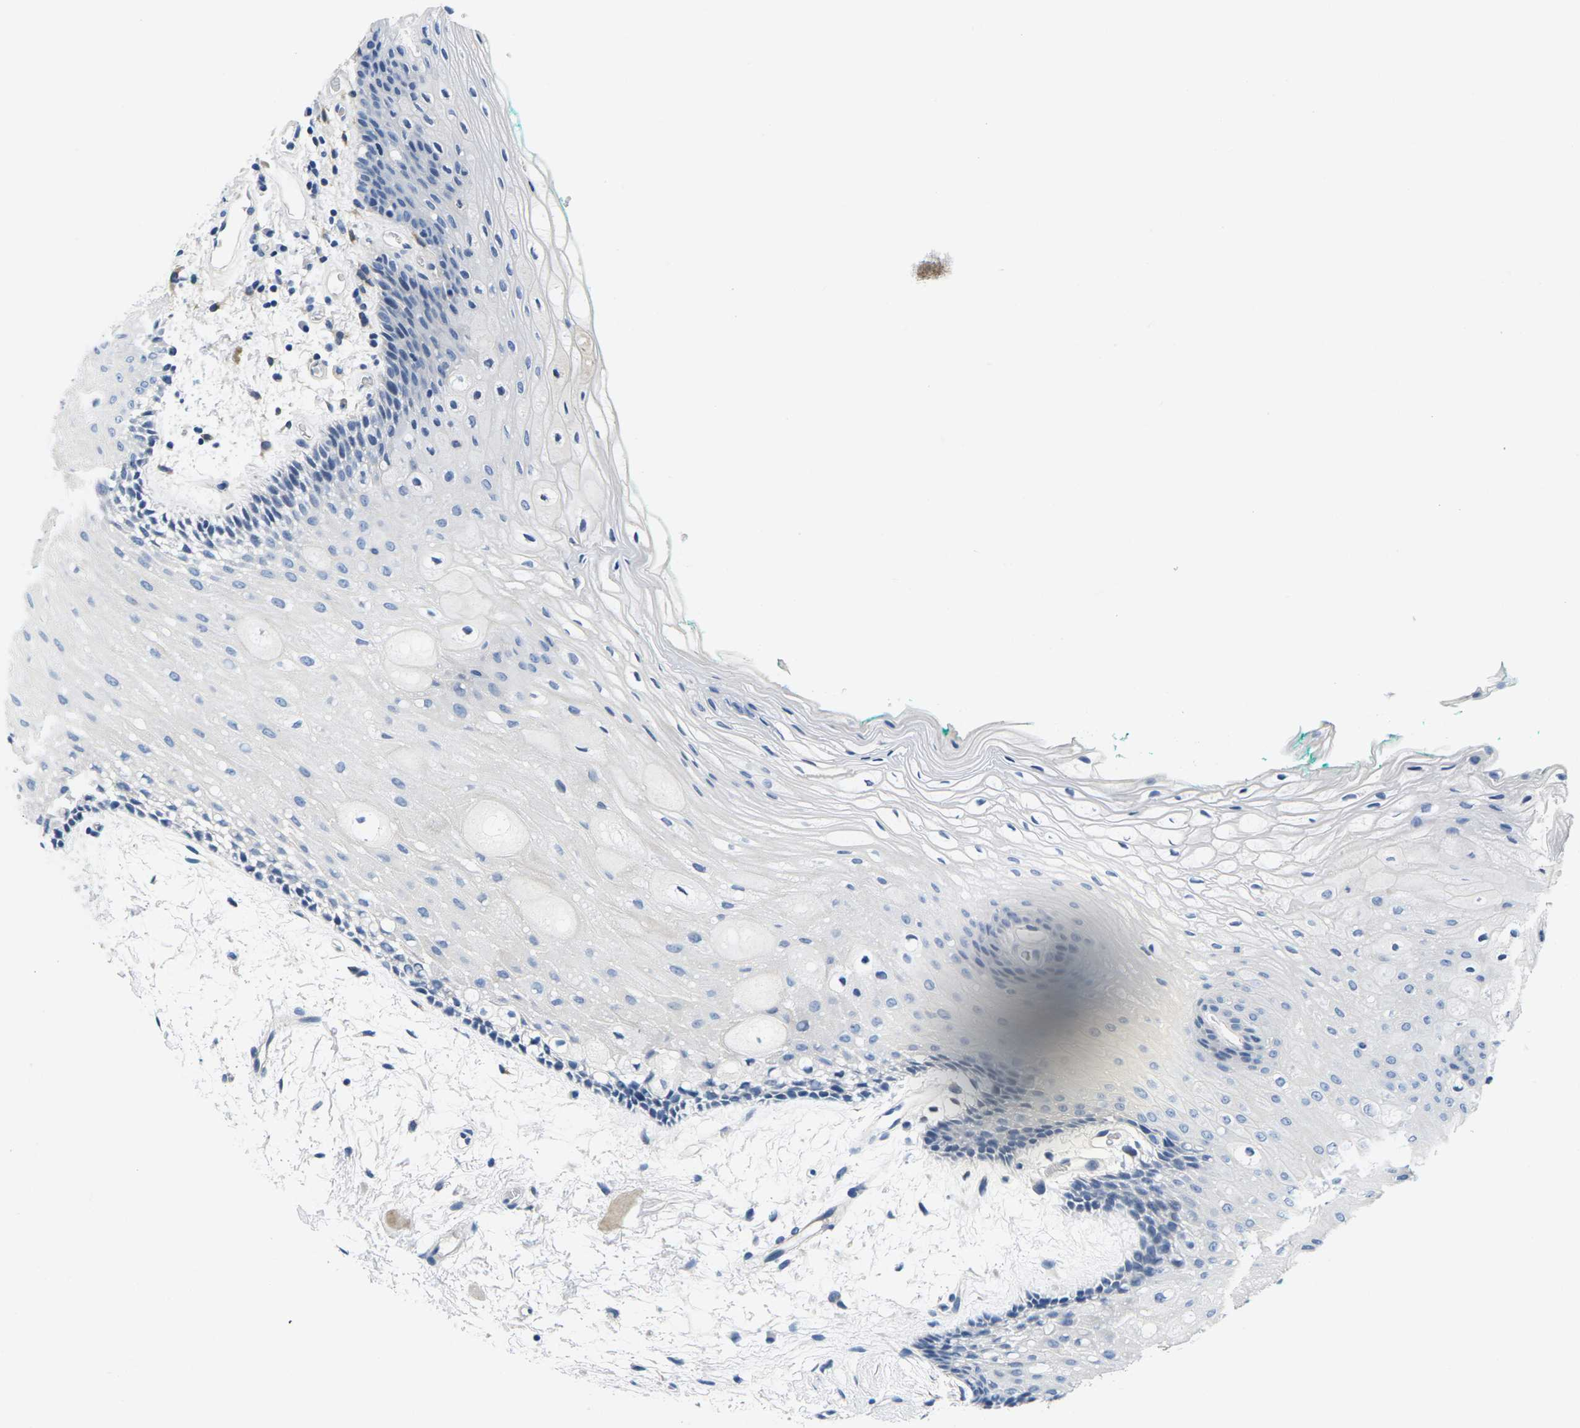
{"staining": {"intensity": "negative", "quantity": "none", "location": "none"}, "tissue": "oral mucosa", "cell_type": "Squamous epithelial cells", "image_type": "normal", "snomed": [{"axis": "morphology", "description": "Normal tissue, NOS"}, {"axis": "topography", "description": "Skeletal muscle"}, {"axis": "topography", "description": "Oral tissue"}, {"axis": "topography", "description": "Peripheral nerve tissue"}], "caption": "An IHC image of benign oral mucosa is shown. There is no staining in squamous epithelial cells of oral mucosa. (DAB immunohistochemistry (IHC) with hematoxylin counter stain).", "gene": "TSPAN2", "patient": {"sex": "female", "age": 84}}